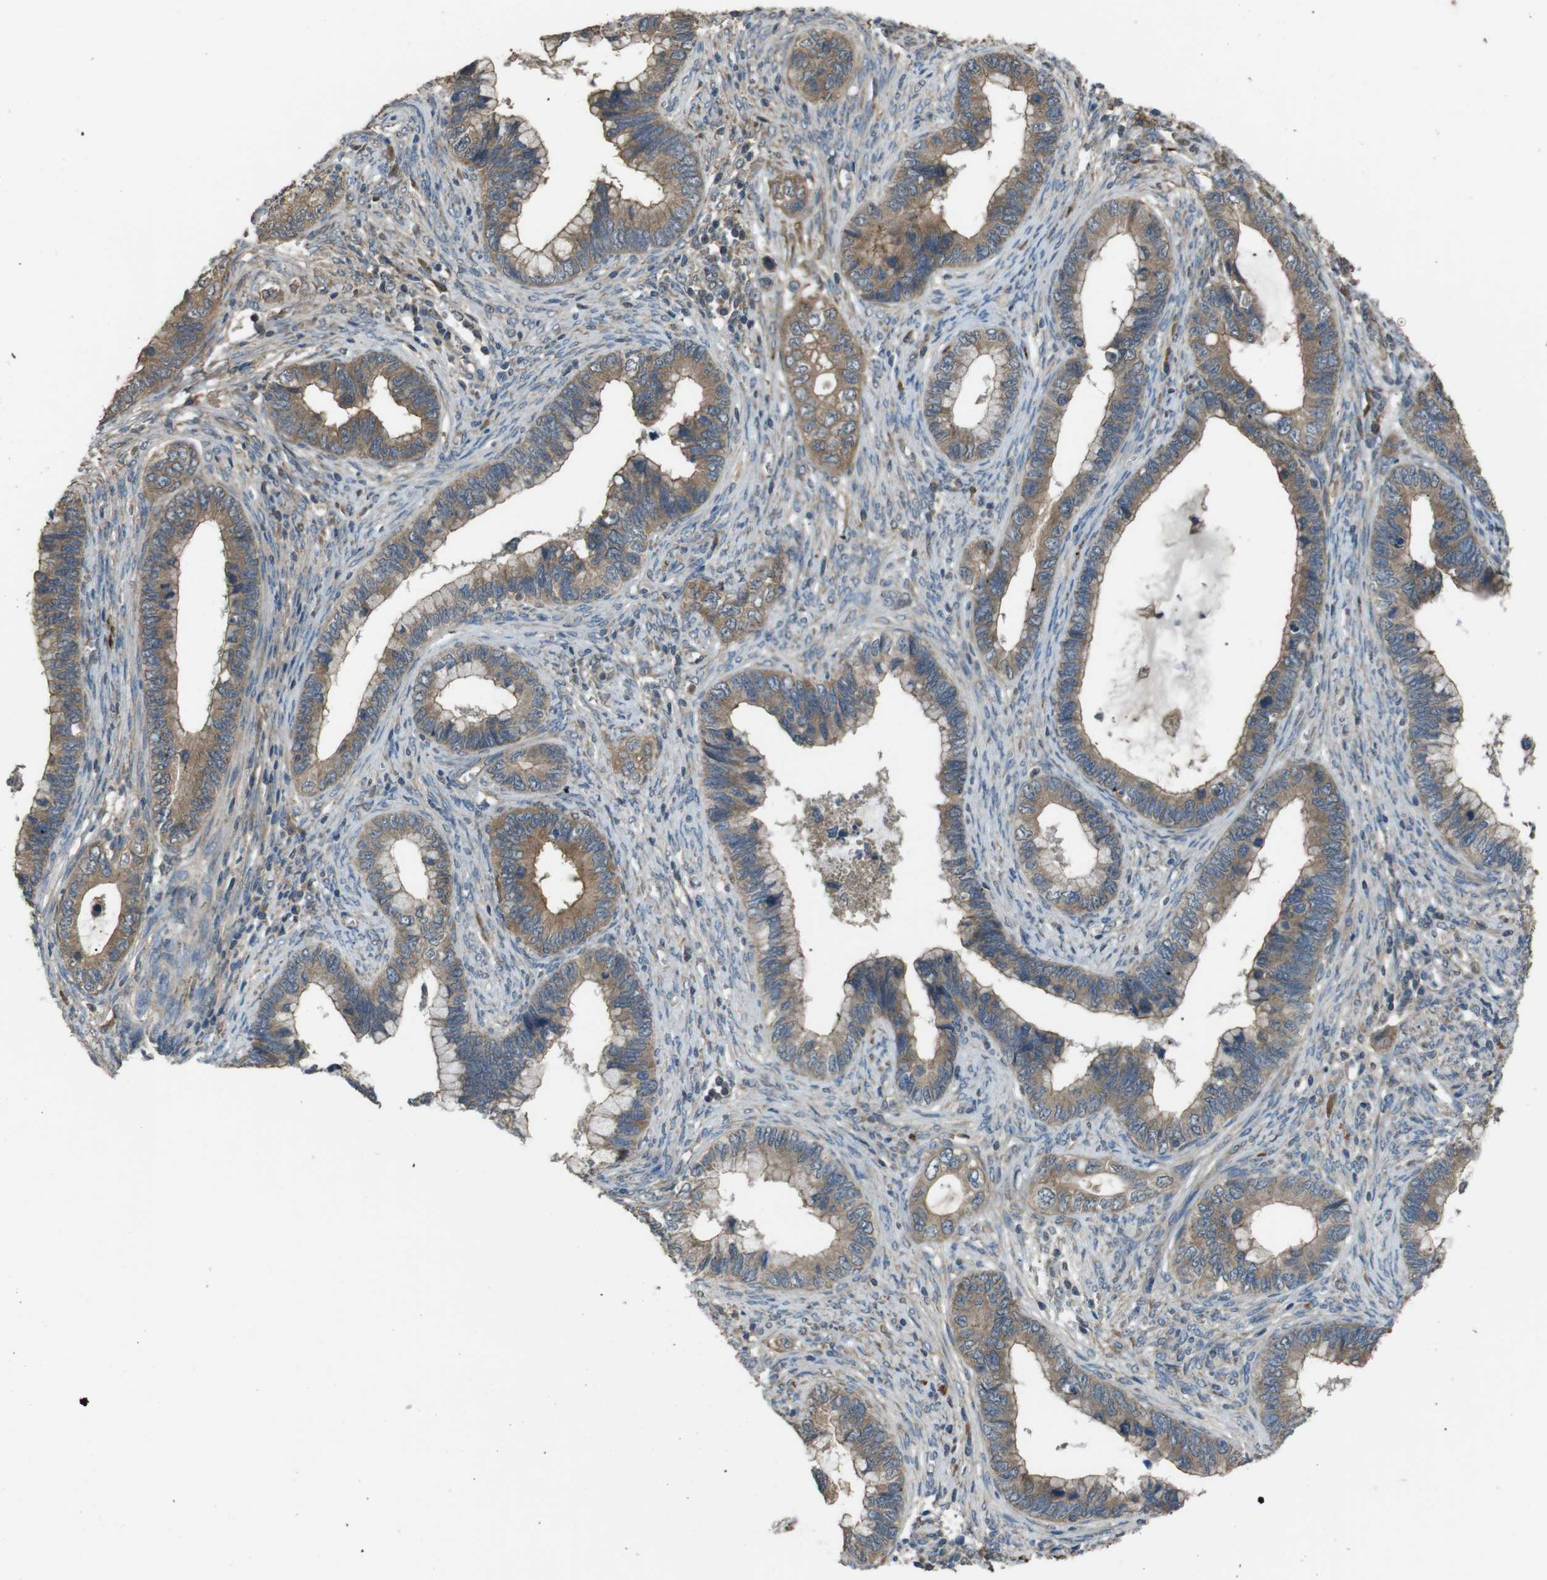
{"staining": {"intensity": "moderate", "quantity": ">75%", "location": "cytoplasmic/membranous"}, "tissue": "cervical cancer", "cell_type": "Tumor cells", "image_type": "cancer", "snomed": [{"axis": "morphology", "description": "Adenocarcinoma, NOS"}, {"axis": "topography", "description": "Cervix"}], "caption": "Cervical cancer (adenocarcinoma) stained for a protein reveals moderate cytoplasmic/membranous positivity in tumor cells. (DAB IHC, brown staining for protein, blue staining for nuclei).", "gene": "FUT2", "patient": {"sex": "female", "age": 44}}